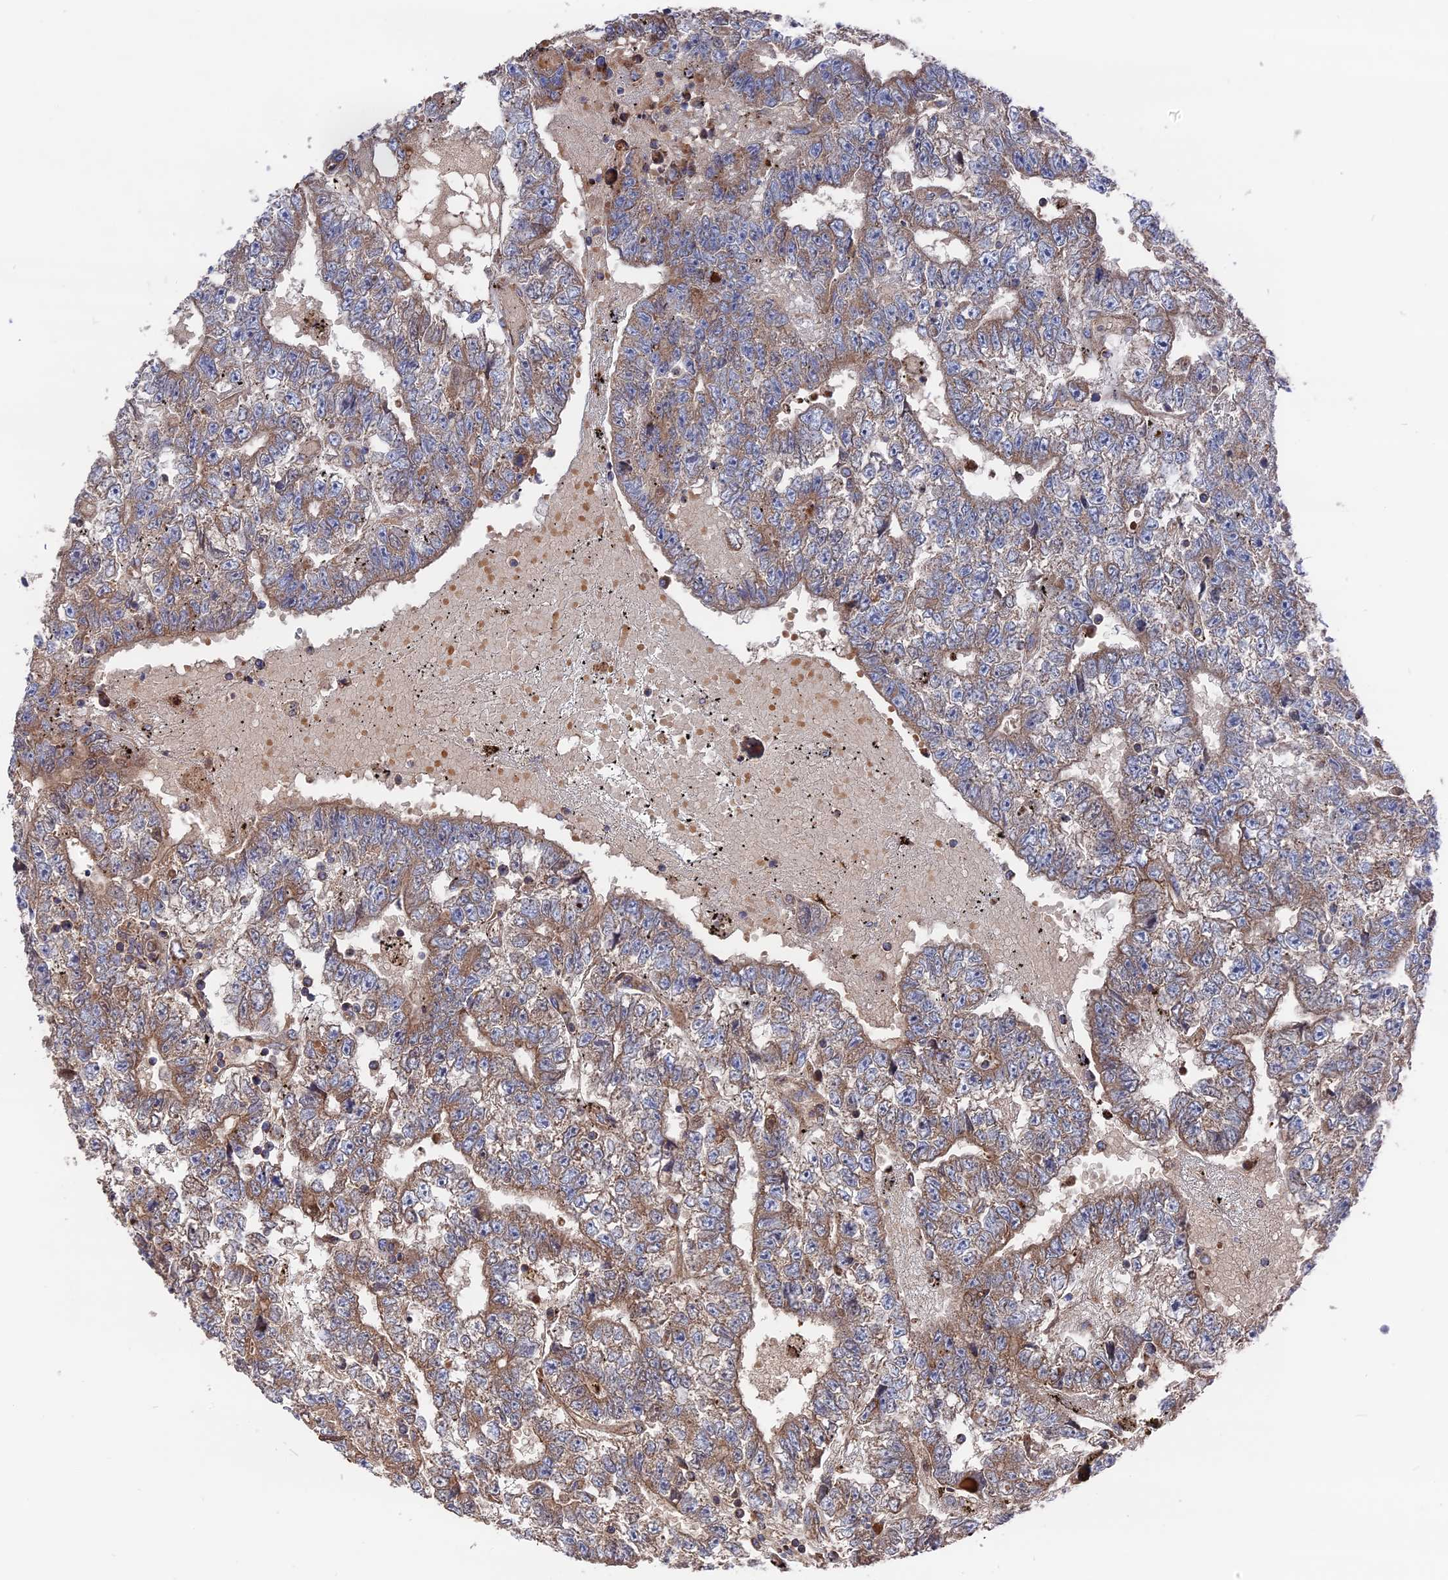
{"staining": {"intensity": "weak", "quantity": ">75%", "location": "cytoplasmic/membranous"}, "tissue": "testis cancer", "cell_type": "Tumor cells", "image_type": "cancer", "snomed": [{"axis": "morphology", "description": "Carcinoma, Embryonal, NOS"}, {"axis": "topography", "description": "Testis"}], "caption": "A brown stain shows weak cytoplasmic/membranous expression of a protein in testis embryonal carcinoma tumor cells.", "gene": "TELO2", "patient": {"sex": "male", "age": 25}}